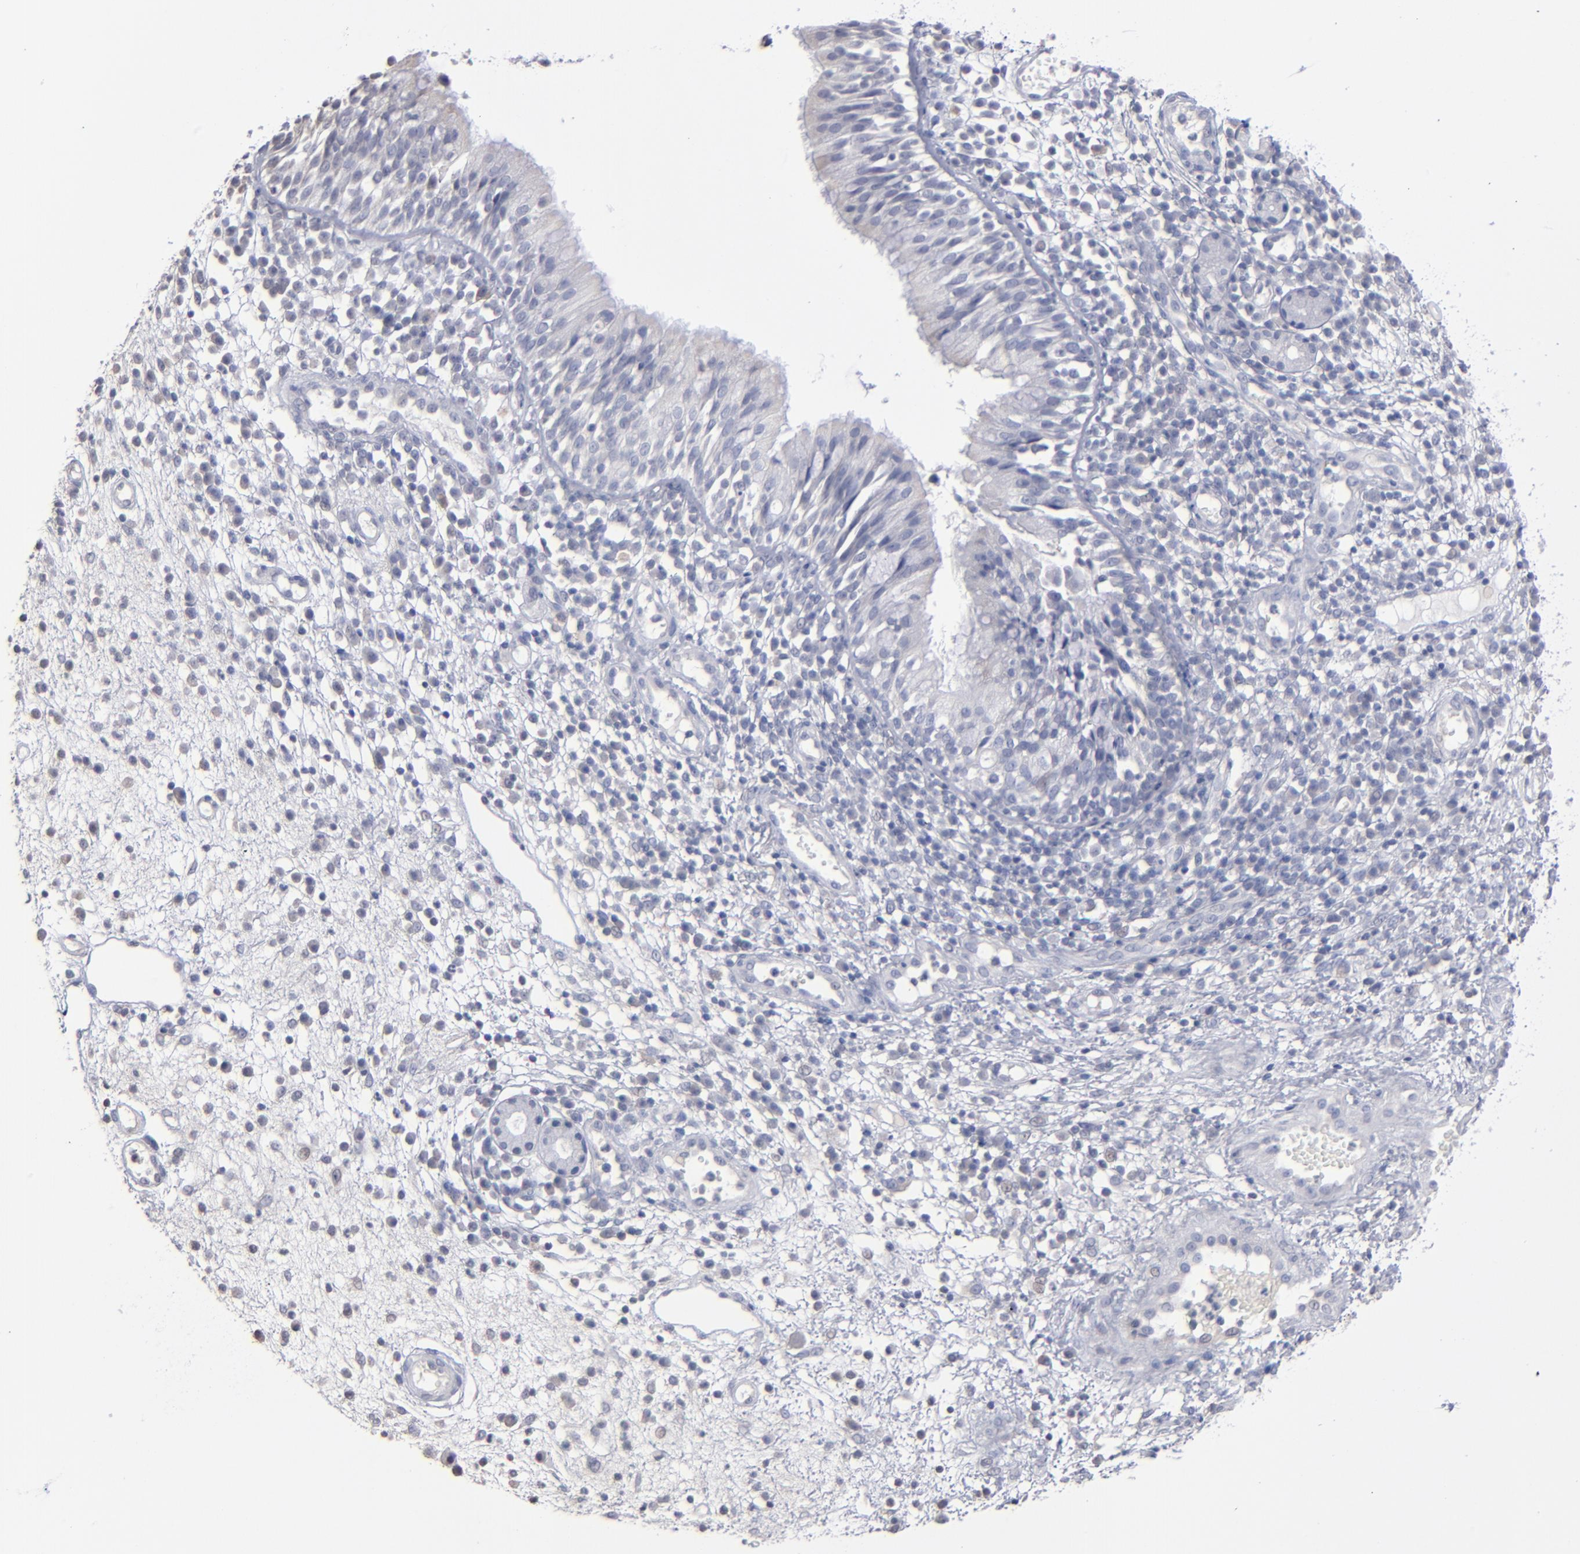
{"staining": {"intensity": "negative", "quantity": "none", "location": "none"}, "tissue": "nasopharynx", "cell_type": "Respiratory epithelial cells", "image_type": "normal", "snomed": [{"axis": "morphology", "description": "Normal tissue, NOS"}, {"axis": "morphology", "description": "Inflammation, NOS"}, {"axis": "morphology", "description": "Malignant melanoma, Metastatic site"}, {"axis": "topography", "description": "Nasopharynx"}], "caption": "Micrograph shows no significant protein positivity in respiratory epithelial cells of normal nasopharynx. (DAB (3,3'-diaminobenzidine) immunohistochemistry visualized using brightfield microscopy, high magnification).", "gene": "RPH3A", "patient": {"sex": "female", "age": 55}}